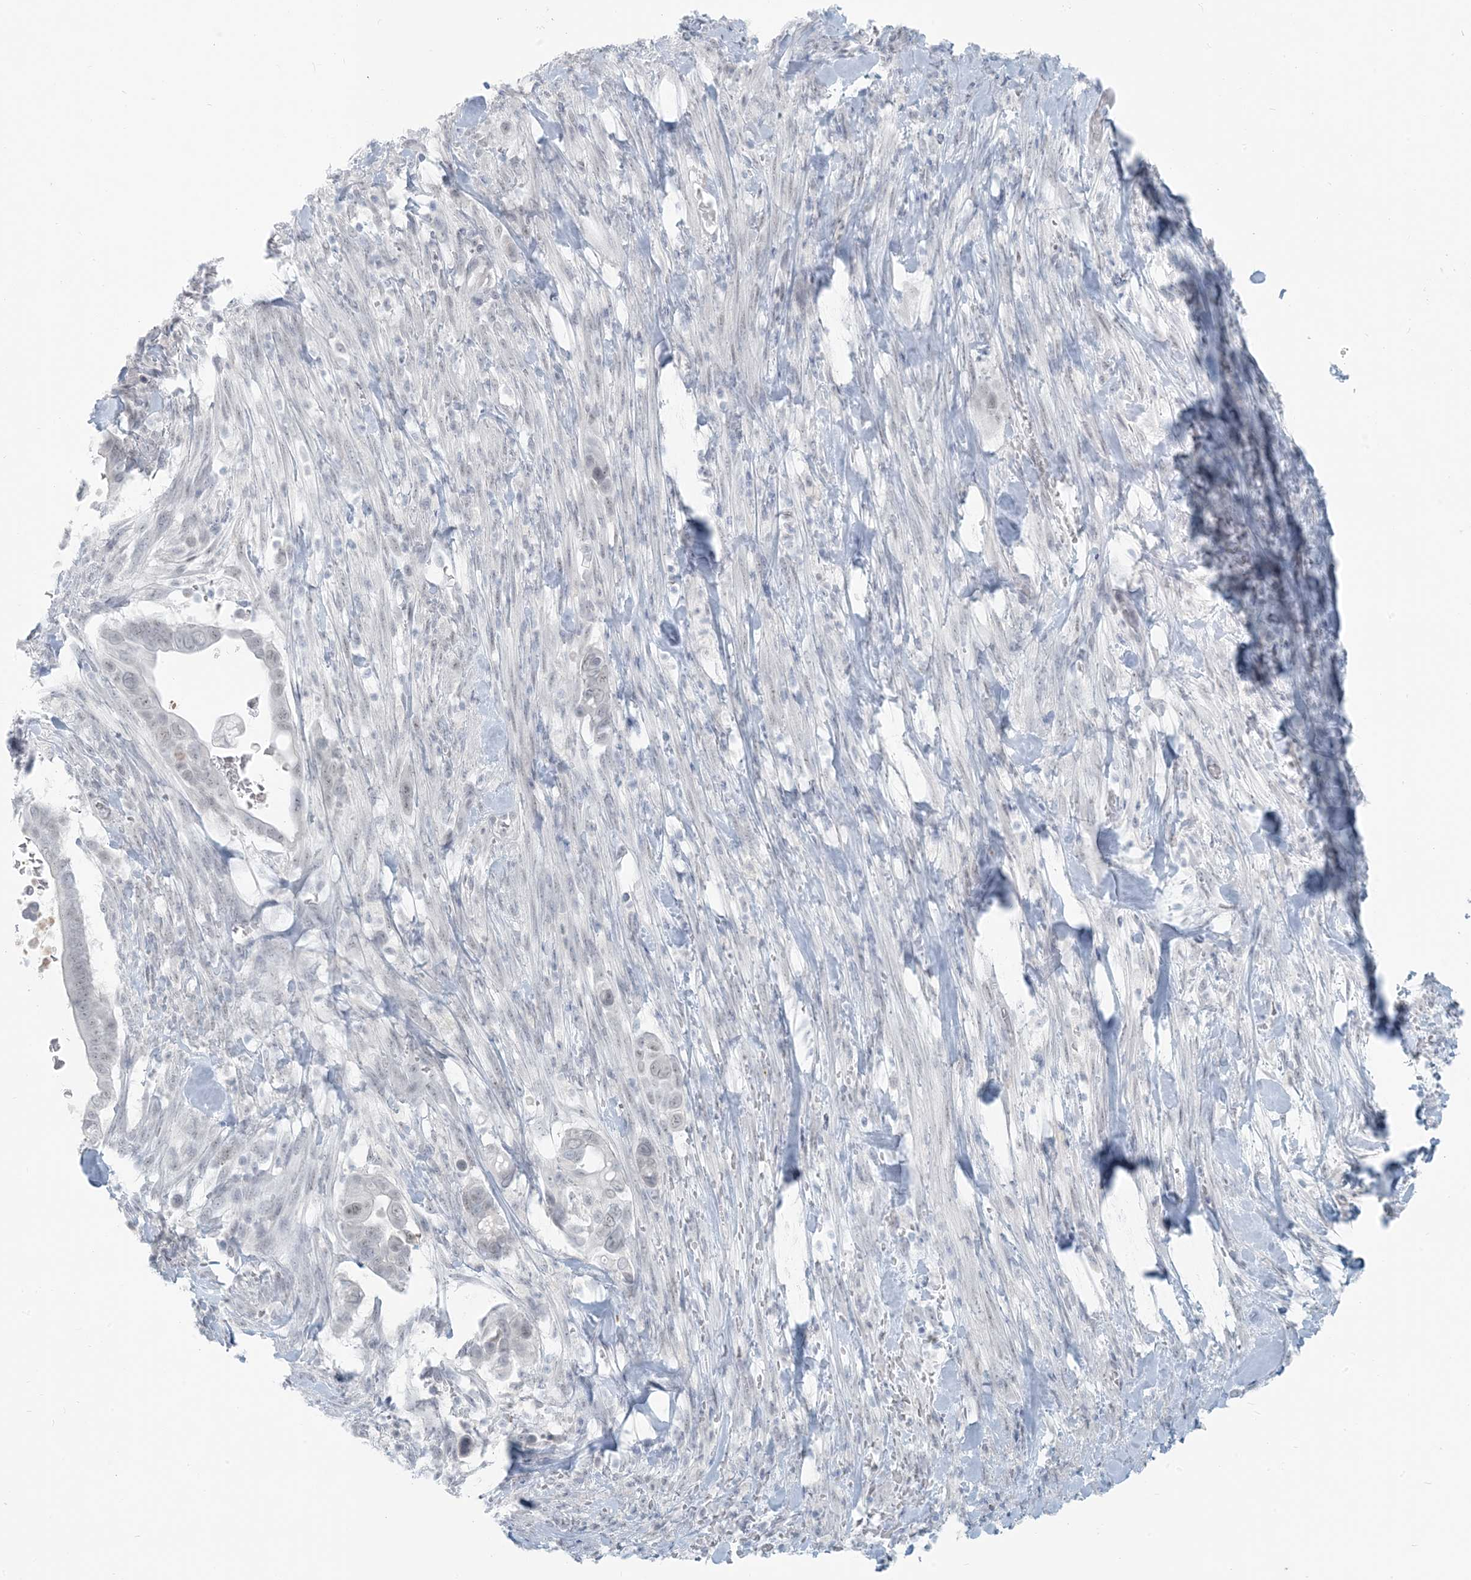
{"staining": {"intensity": "negative", "quantity": "none", "location": "none"}, "tissue": "pancreatic cancer", "cell_type": "Tumor cells", "image_type": "cancer", "snomed": [{"axis": "morphology", "description": "Adenocarcinoma, NOS"}, {"axis": "topography", "description": "Pancreas"}], "caption": "Tumor cells show no significant staining in pancreatic cancer (adenocarcinoma).", "gene": "SCML1", "patient": {"sex": "male", "age": 68}}